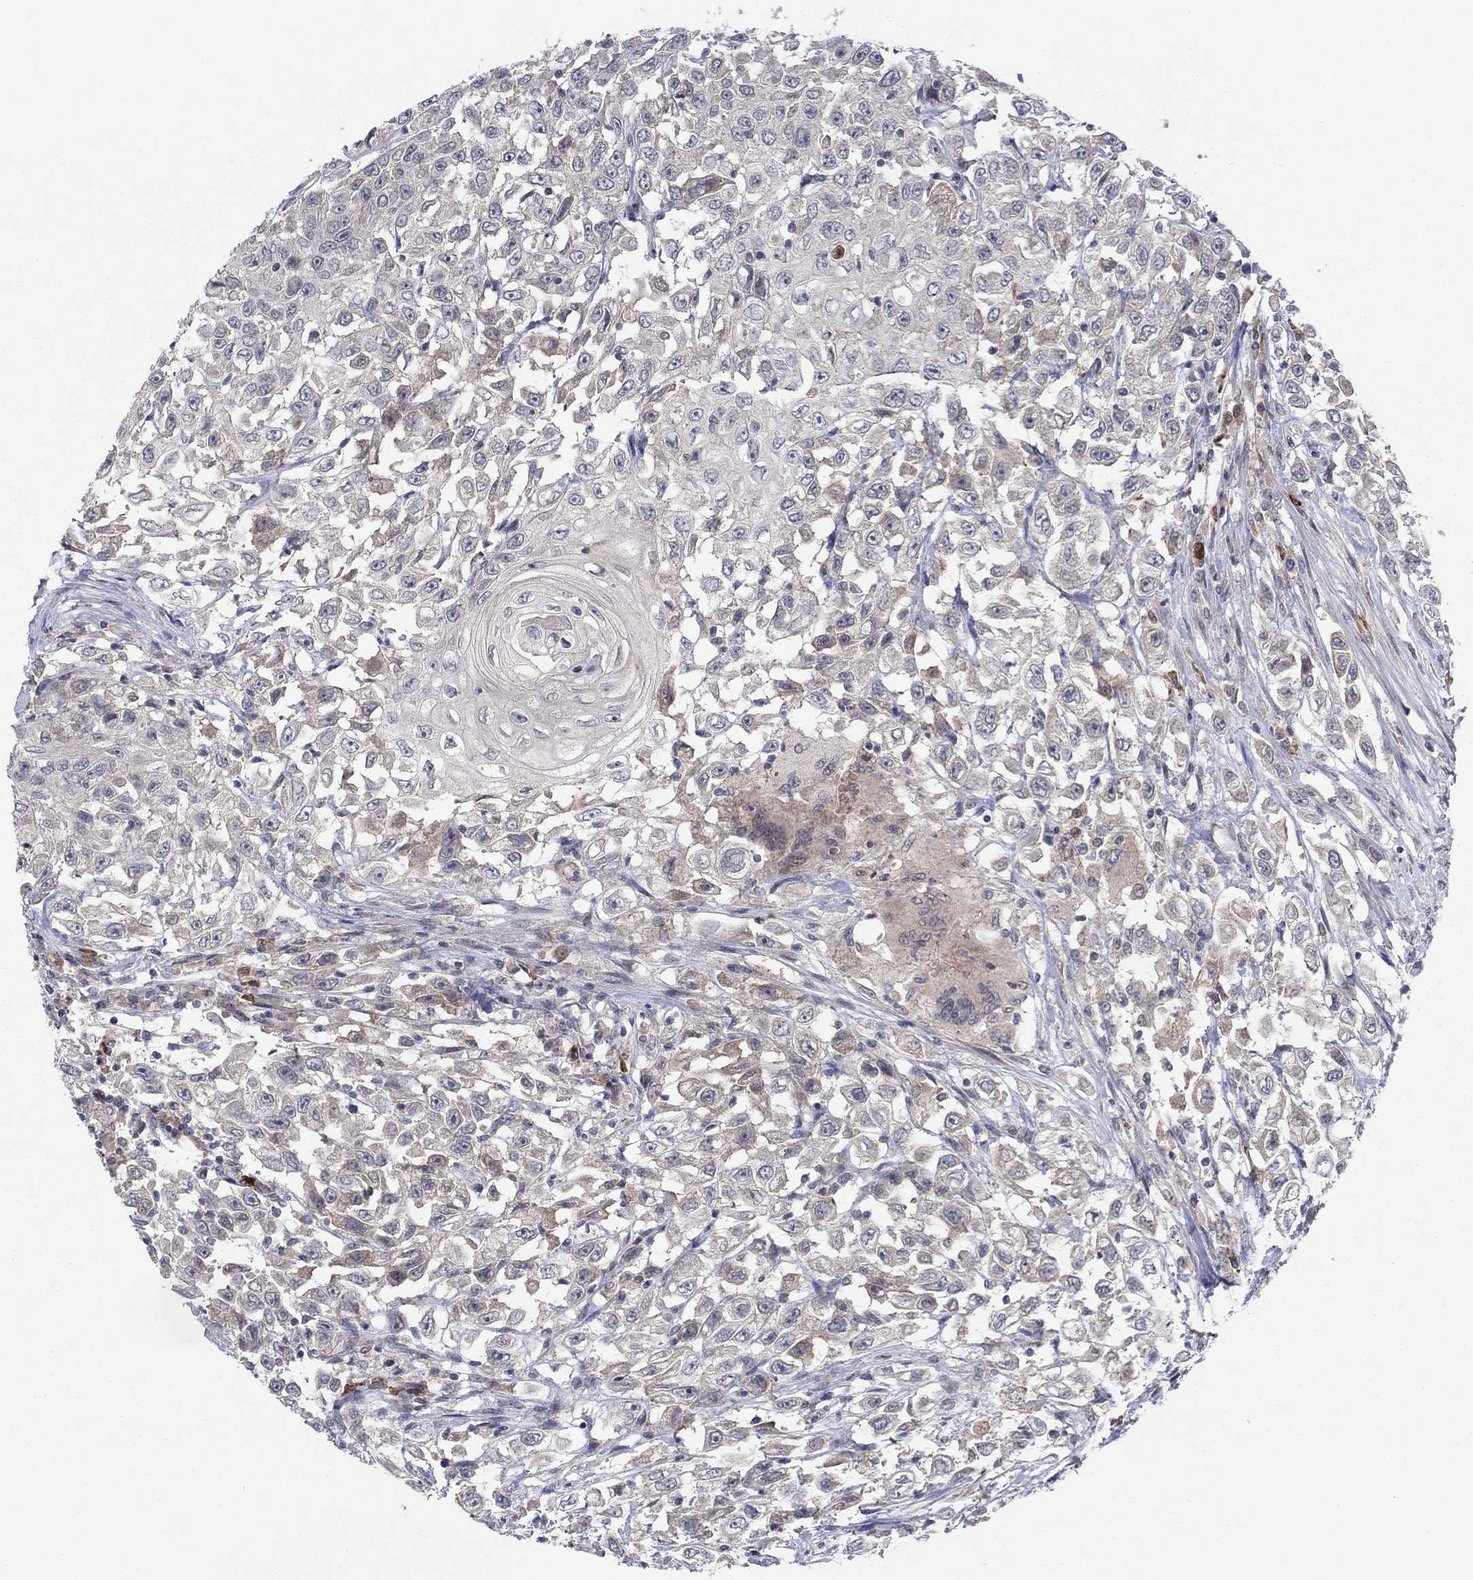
{"staining": {"intensity": "weak", "quantity": "25%-75%", "location": "cytoplasmic/membranous"}, "tissue": "urothelial cancer", "cell_type": "Tumor cells", "image_type": "cancer", "snomed": [{"axis": "morphology", "description": "Urothelial carcinoma, High grade"}, {"axis": "topography", "description": "Urinary bladder"}], "caption": "A brown stain labels weak cytoplasmic/membranous positivity of a protein in high-grade urothelial carcinoma tumor cells.", "gene": "IL4", "patient": {"sex": "female", "age": 56}}